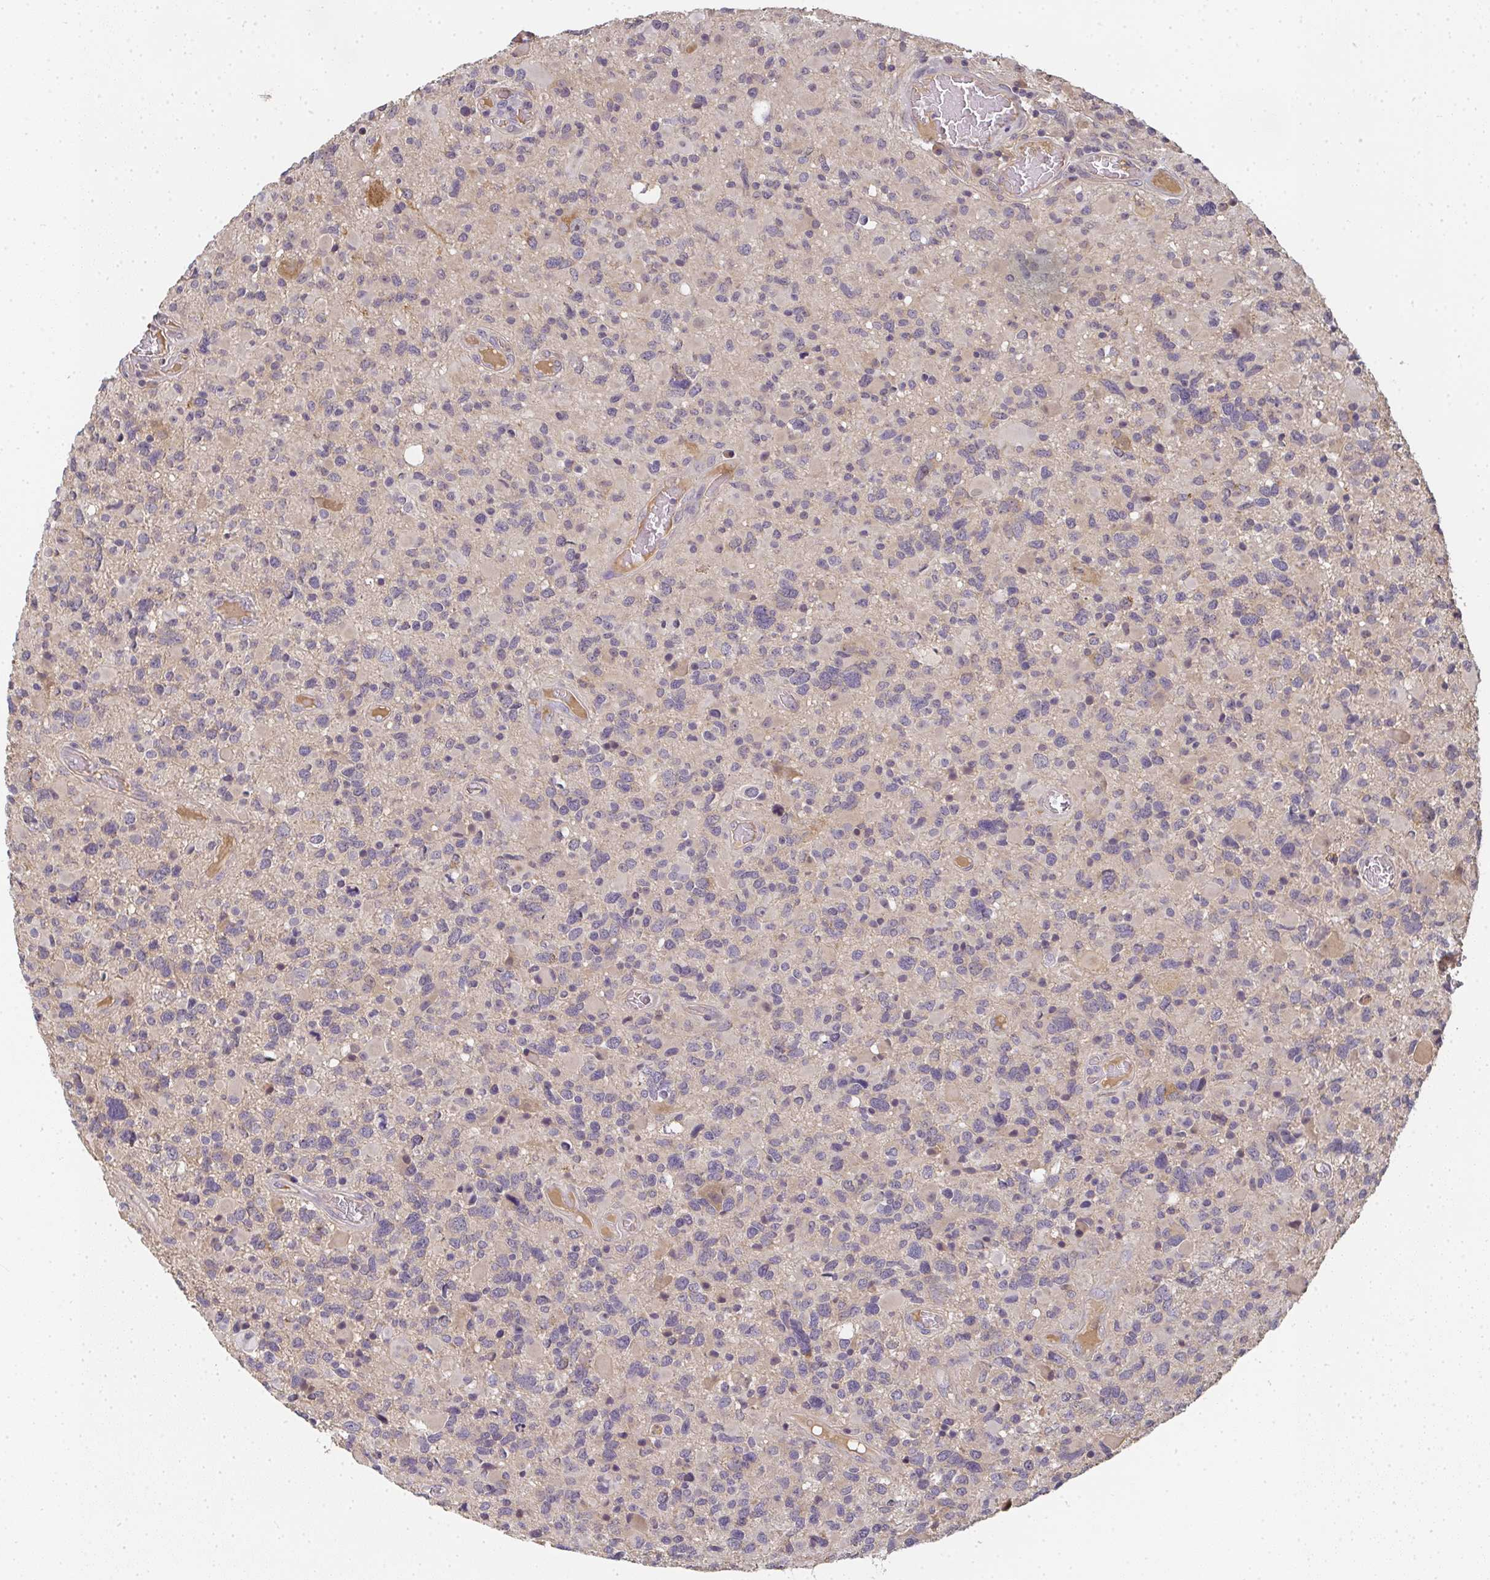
{"staining": {"intensity": "moderate", "quantity": "<25%", "location": "cytoplasmic/membranous"}, "tissue": "glioma", "cell_type": "Tumor cells", "image_type": "cancer", "snomed": [{"axis": "morphology", "description": "Glioma, malignant, High grade"}, {"axis": "topography", "description": "Brain"}], "caption": "Protein analysis of glioma tissue reveals moderate cytoplasmic/membranous positivity in about <25% of tumor cells. The protein is stained brown, and the nuclei are stained in blue (DAB (3,3'-diaminobenzidine) IHC with brightfield microscopy, high magnification).", "gene": "SLC35B3", "patient": {"sex": "female", "age": 40}}